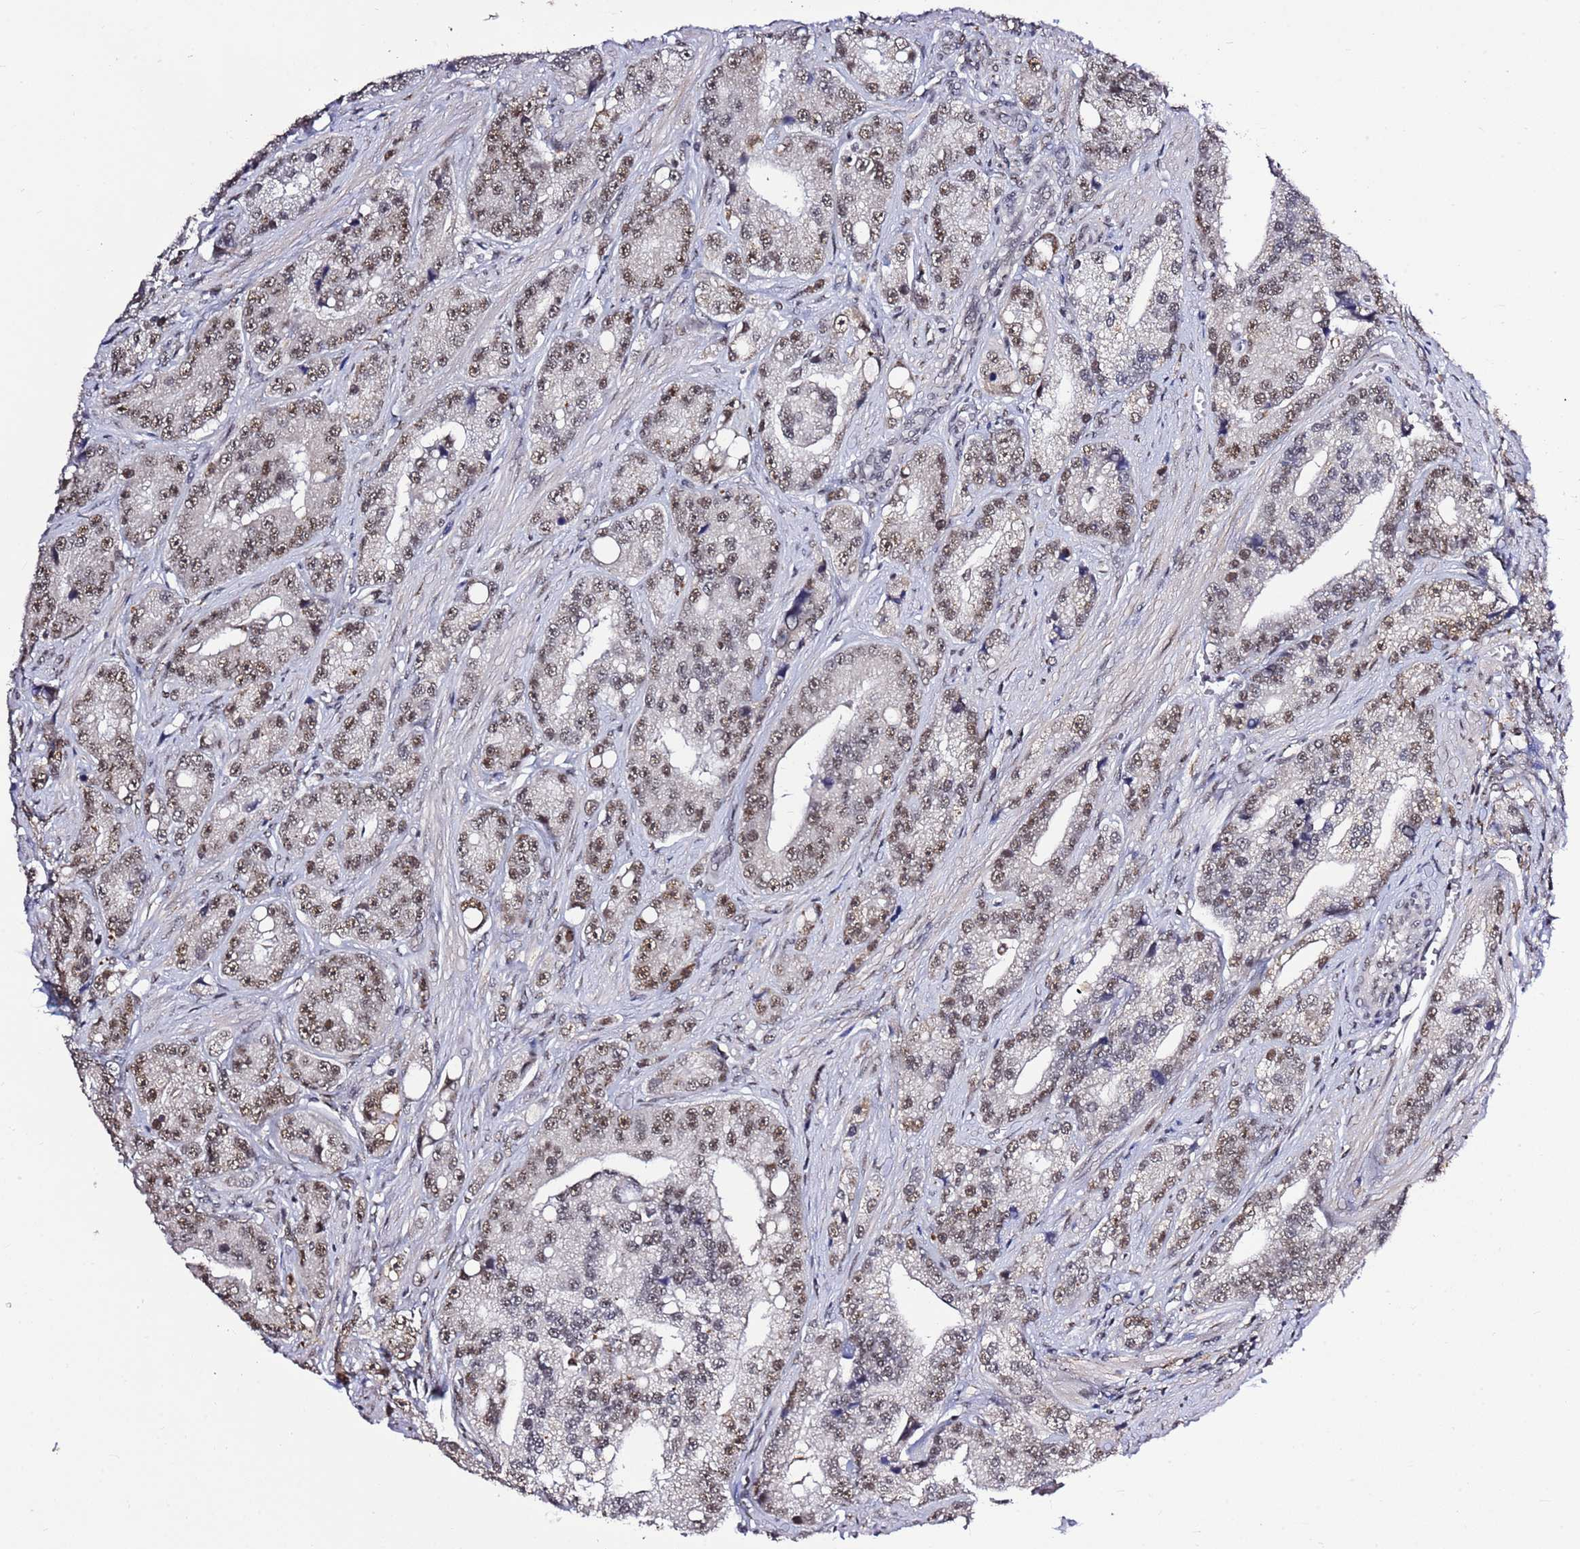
{"staining": {"intensity": "weak", "quantity": "25%-75%", "location": "nuclear"}, "tissue": "prostate cancer", "cell_type": "Tumor cells", "image_type": "cancer", "snomed": [{"axis": "morphology", "description": "Adenocarcinoma, High grade"}, {"axis": "topography", "description": "Prostate"}], "caption": "There is low levels of weak nuclear expression in tumor cells of prostate adenocarcinoma (high-grade), as demonstrated by immunohistochemical staining (brown color).", "gene": "AKAP8L", "patient": {"sex": "male", "age": 74}}